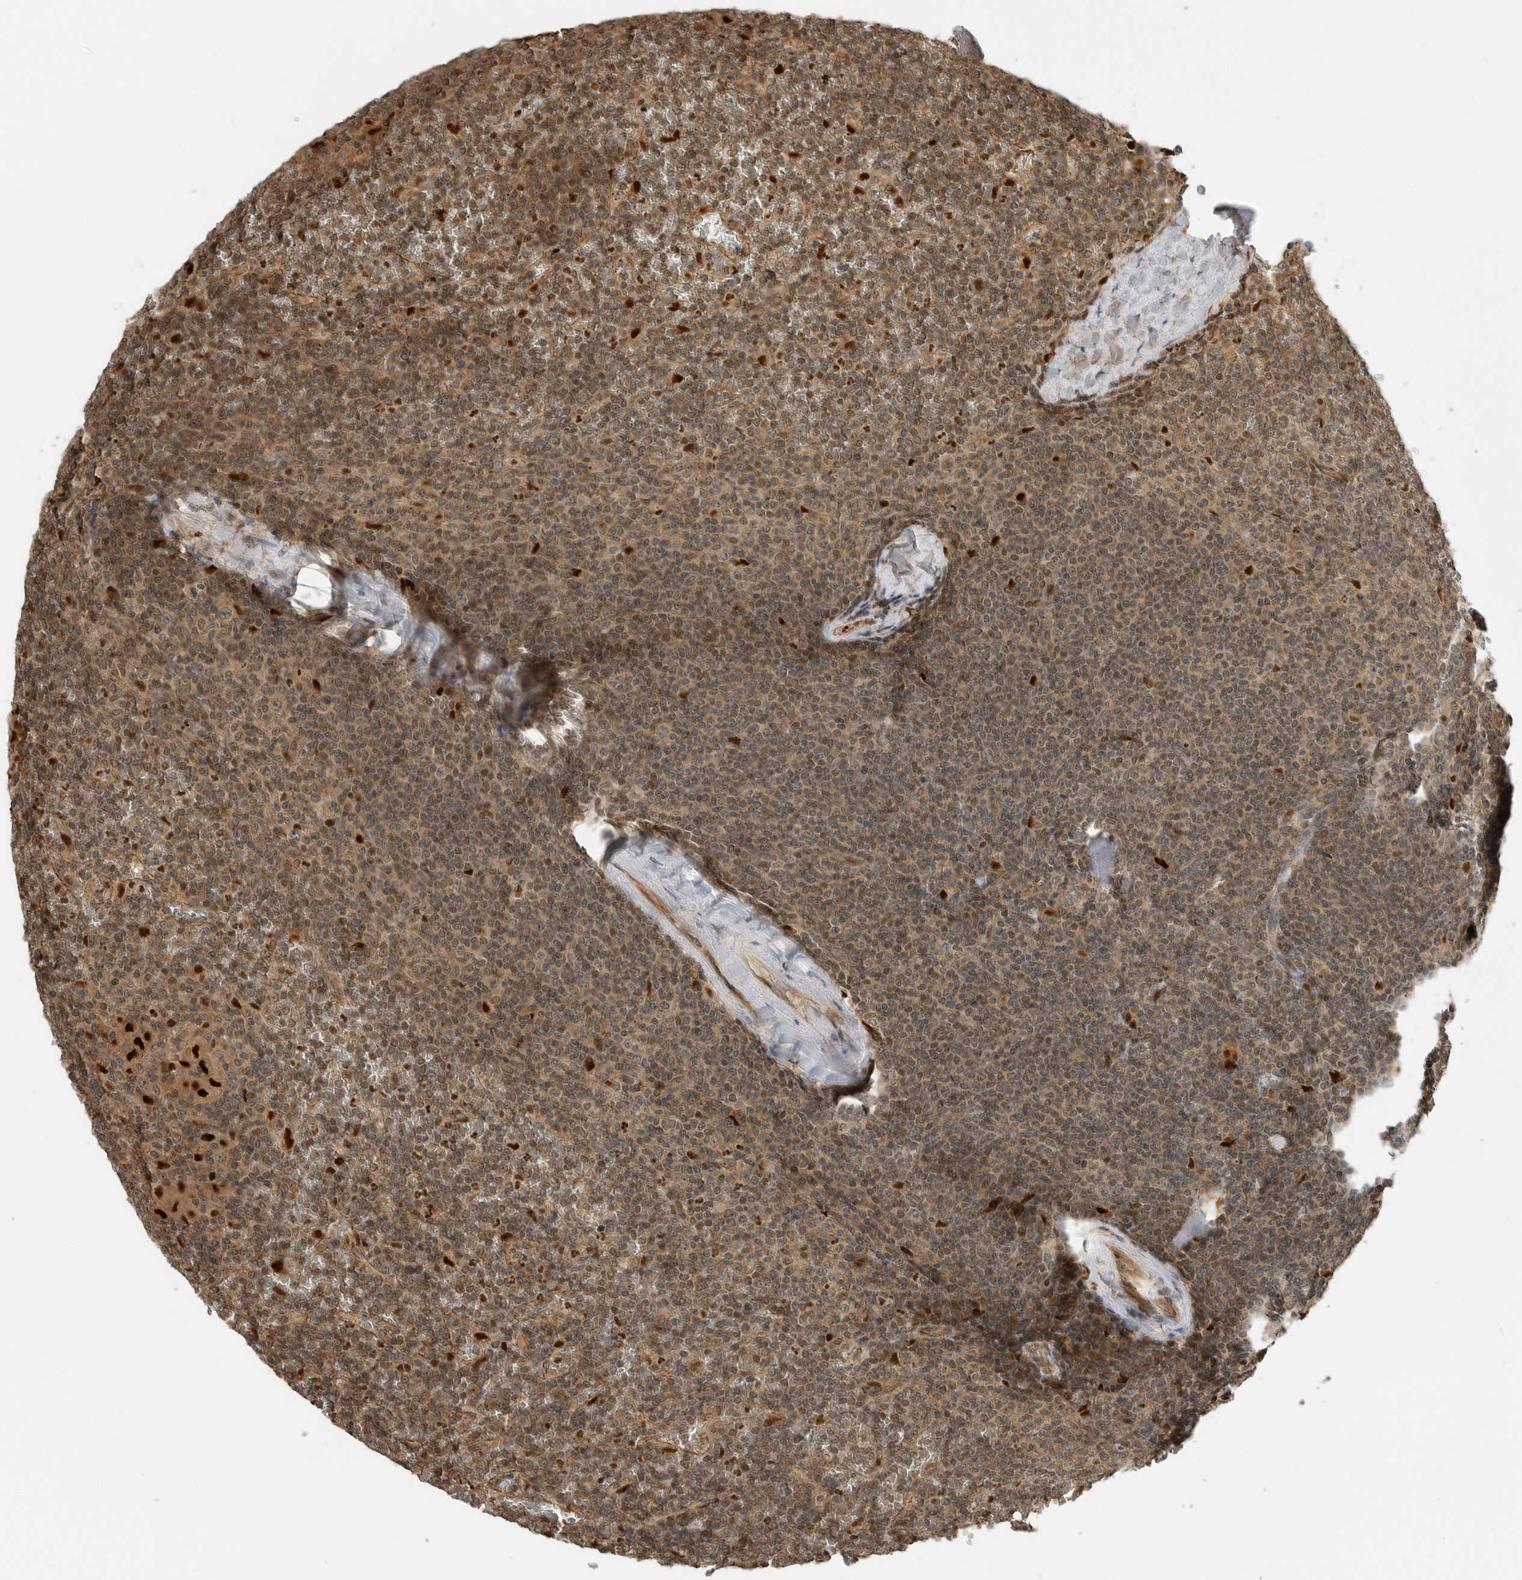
{"staining": {"intensity": "moderate", "quantity": ">75%", "location": "cytoplasmic/membranous,nuclear"}, "tissue": "lymphoma", "cell_type": "Tumor cells", "image_type": "cancer", "snomed": [{"axis": "morphology", "description": "Malignant lymphoma, non-Hodgkin's type, Low grade"}, {"axis": "topography", "description": "Spleen"}], "caption": "Immunohistochemistry (IHC) micrograph of human lymphoma stained for a protein (brown), which shows medium levels of moderate cytoplasmic/membranous and nuclear positivity in about >75% of tumor cells.", "gene": "STRAP", "patient": {"sex": "female", "age": 19}}